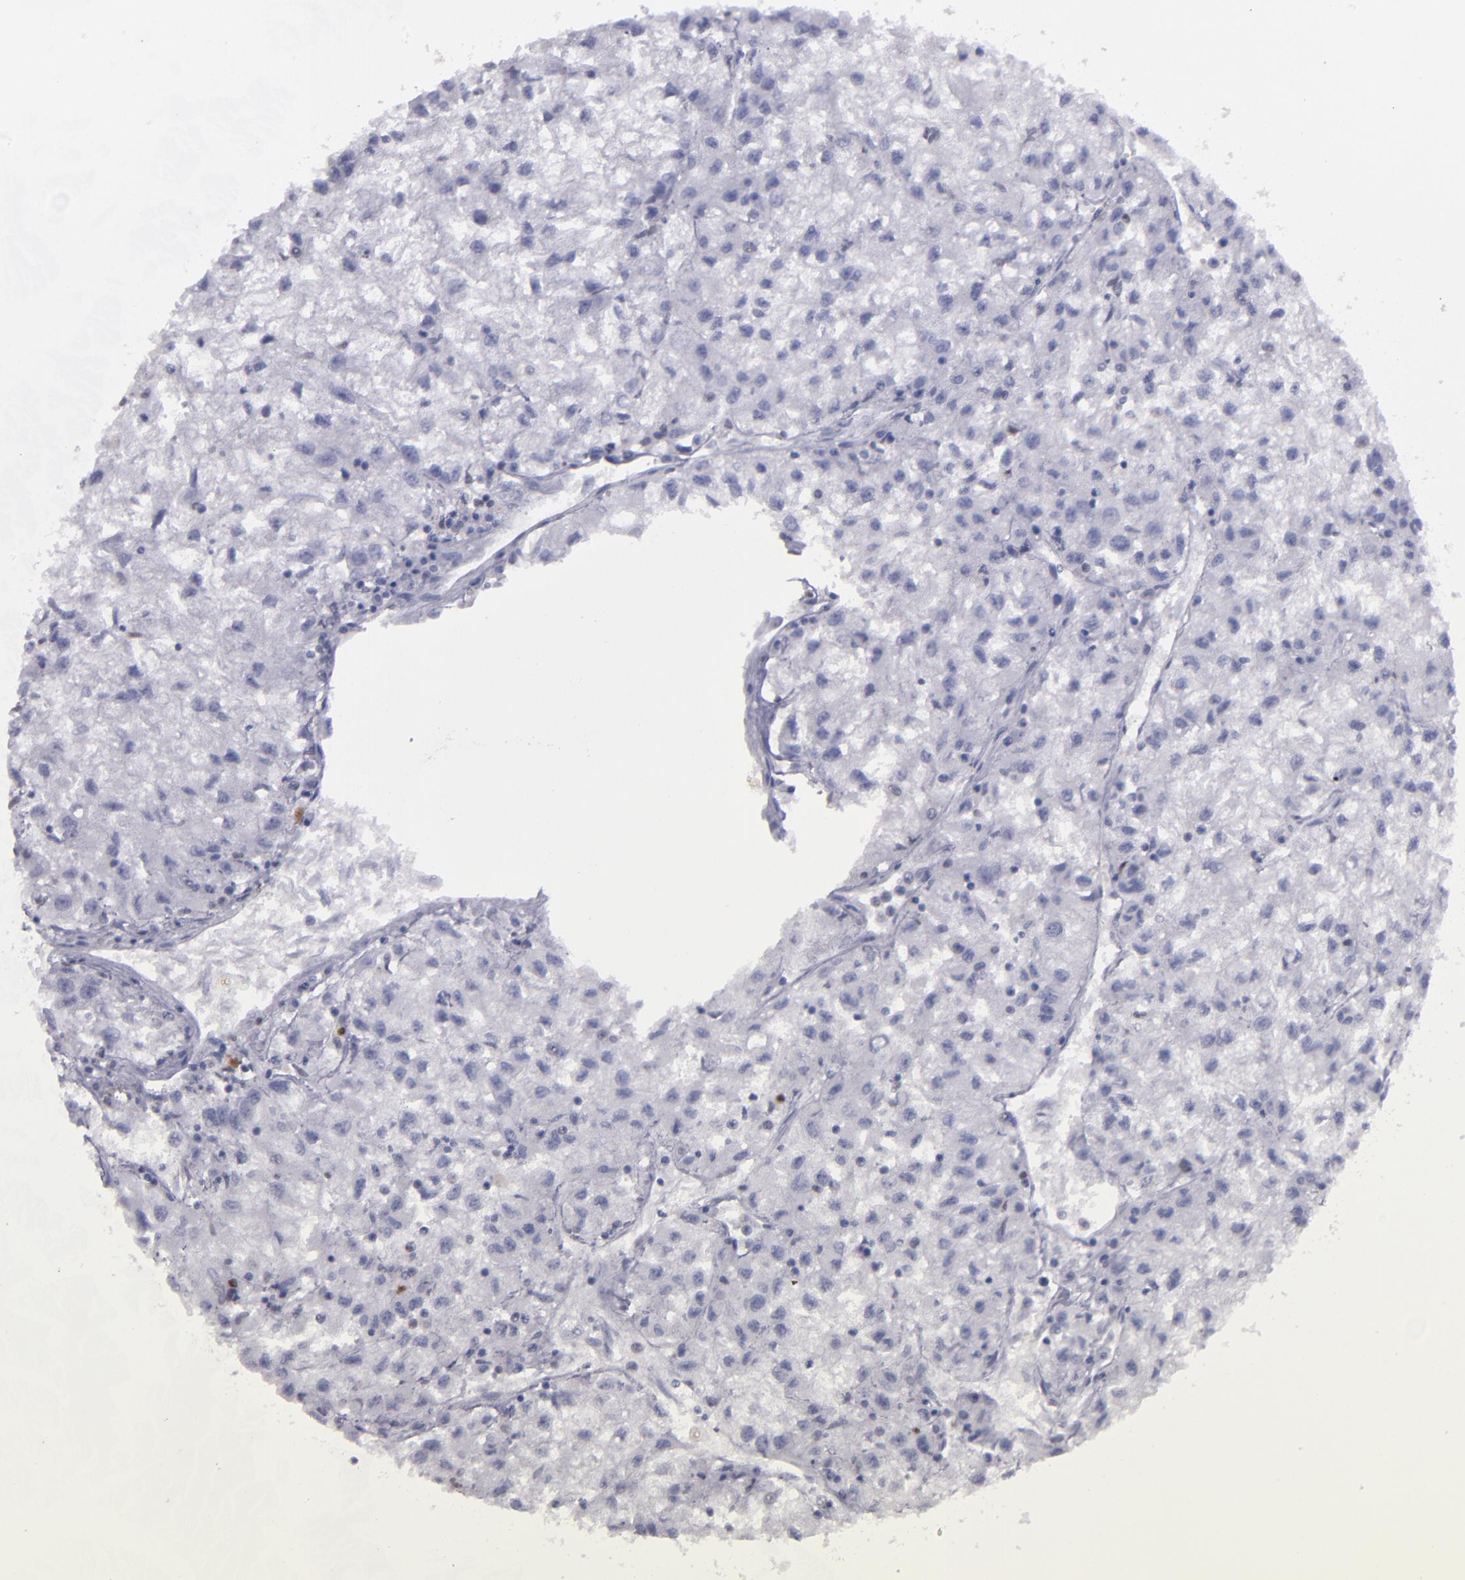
{"staining": {"intensity": "negative", "quantity": "none", "location": "none"}, "tissue": "renal cancer", "cell_type": "Tumor cells", "image_type": "cancer", "snomed": [{"axis": "morphology", "description": "Adenocarcinoma, NOS"}, {"axis": "topography", "description": "Kidney"}], "caption": "This is a photomicrograph of immunohistochemistry (IHC) staining of renal cancer (adenocarcinoma), which shows no positivity in tumor cells.", "gene": "IRF8", "patient": {"sex": "male", "age": 59}}